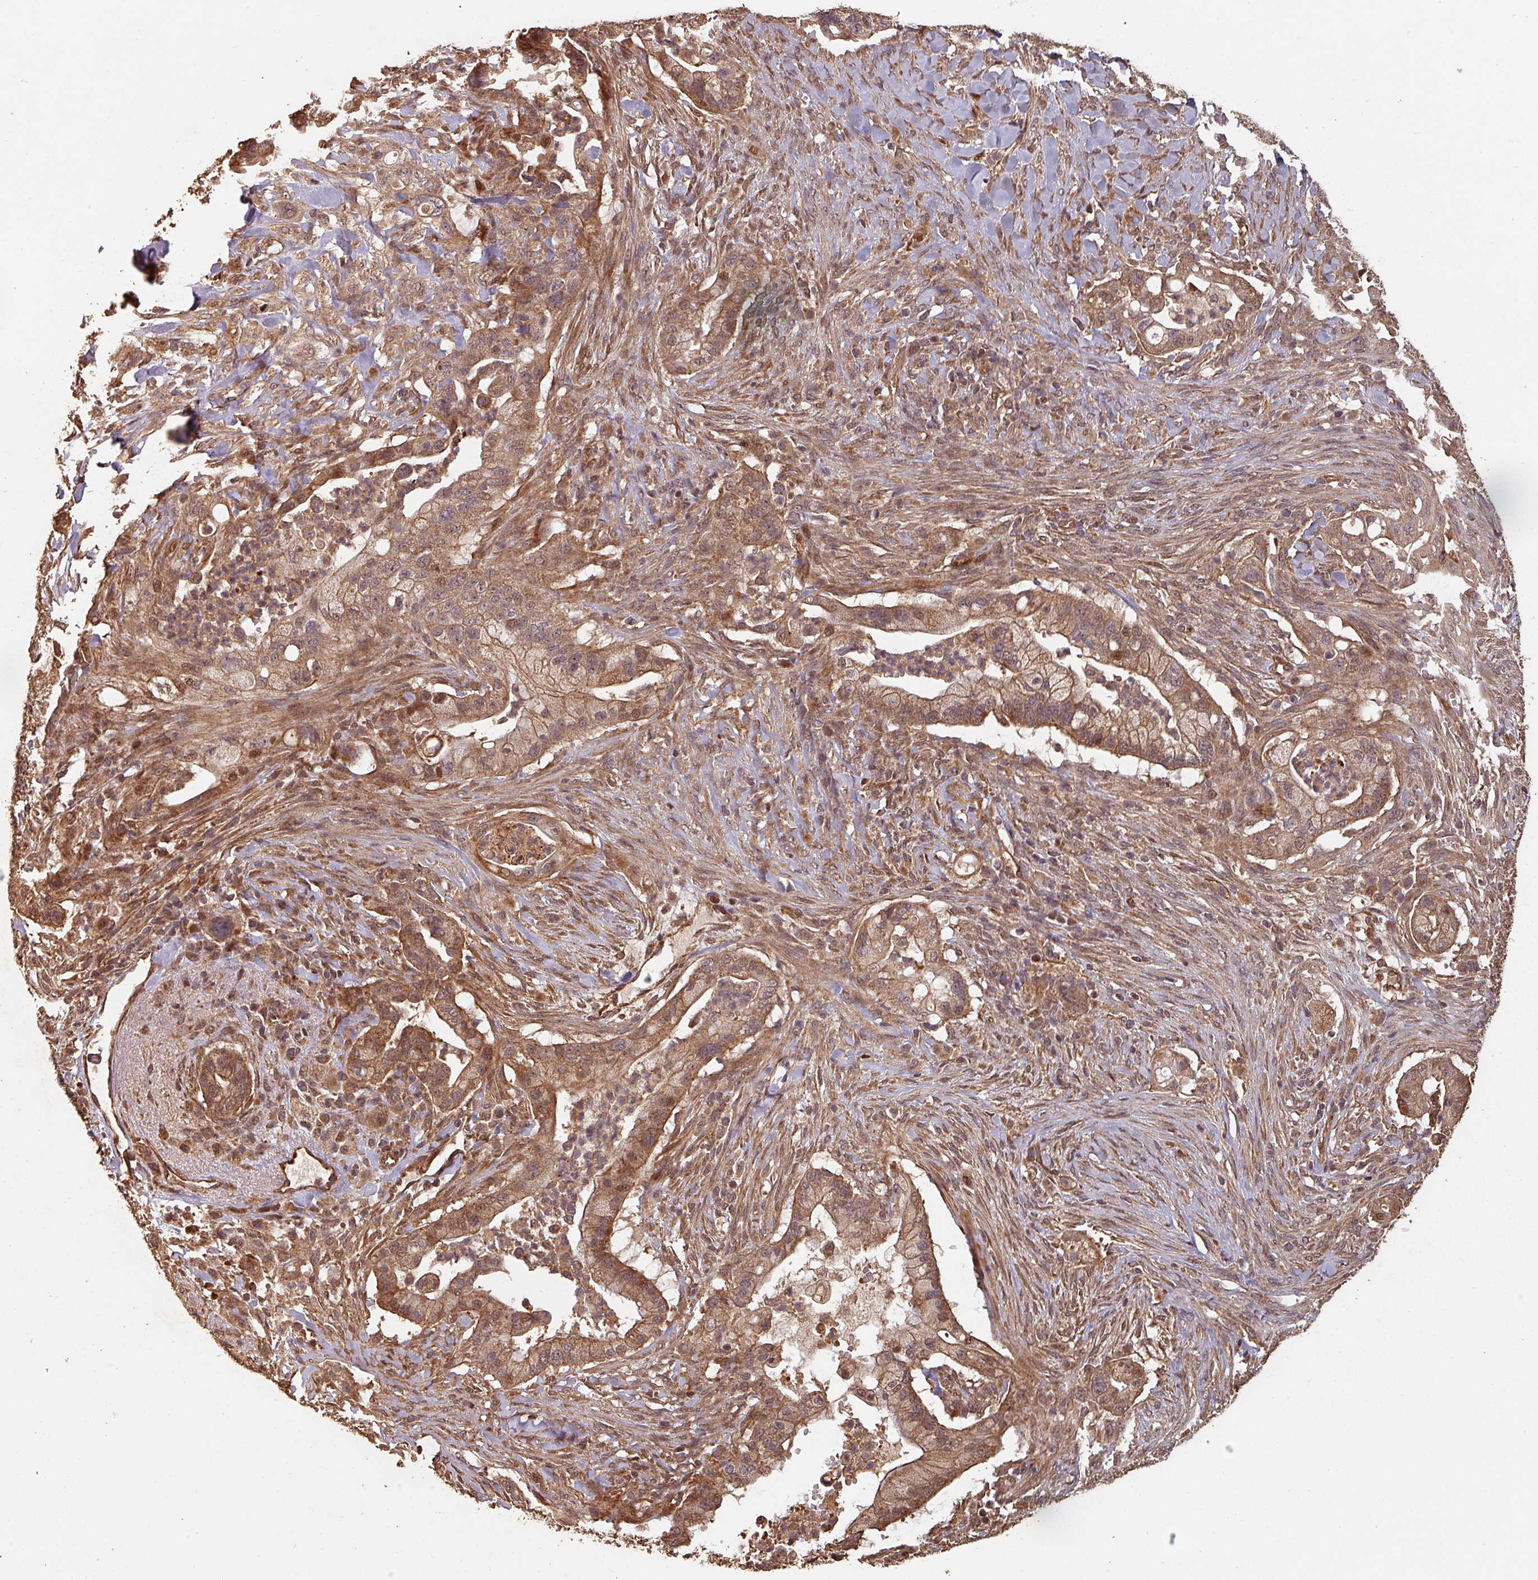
{"staining": {"intensity": "moderate", "quantity": ">75%", "location": "cytoplasmic/membranous,nuclear"}, "tissue": "pancreatic cancer", "cell_type": "Tumor cells", "image_type": "cancer", "snomed": [{"axis": "morphology", "description": "Adenocarcinoma, NOS"}, {"axis": "topography", "description": "Pancreas"}], "caption": "Immunohistochemistry photomicrograph of neoplastic tissue: pancreatic cancer stained using immunohistochemistry (IHC) shows medium levels of moderate protein expression localized specifically in the cytoplasmic/membranous and nuclear of tumor cells, appearing as a cytoplasmic/membranous and nuclear brown color.", "gene": "EID1", "patient": {"sex": "male", "age": 44}}